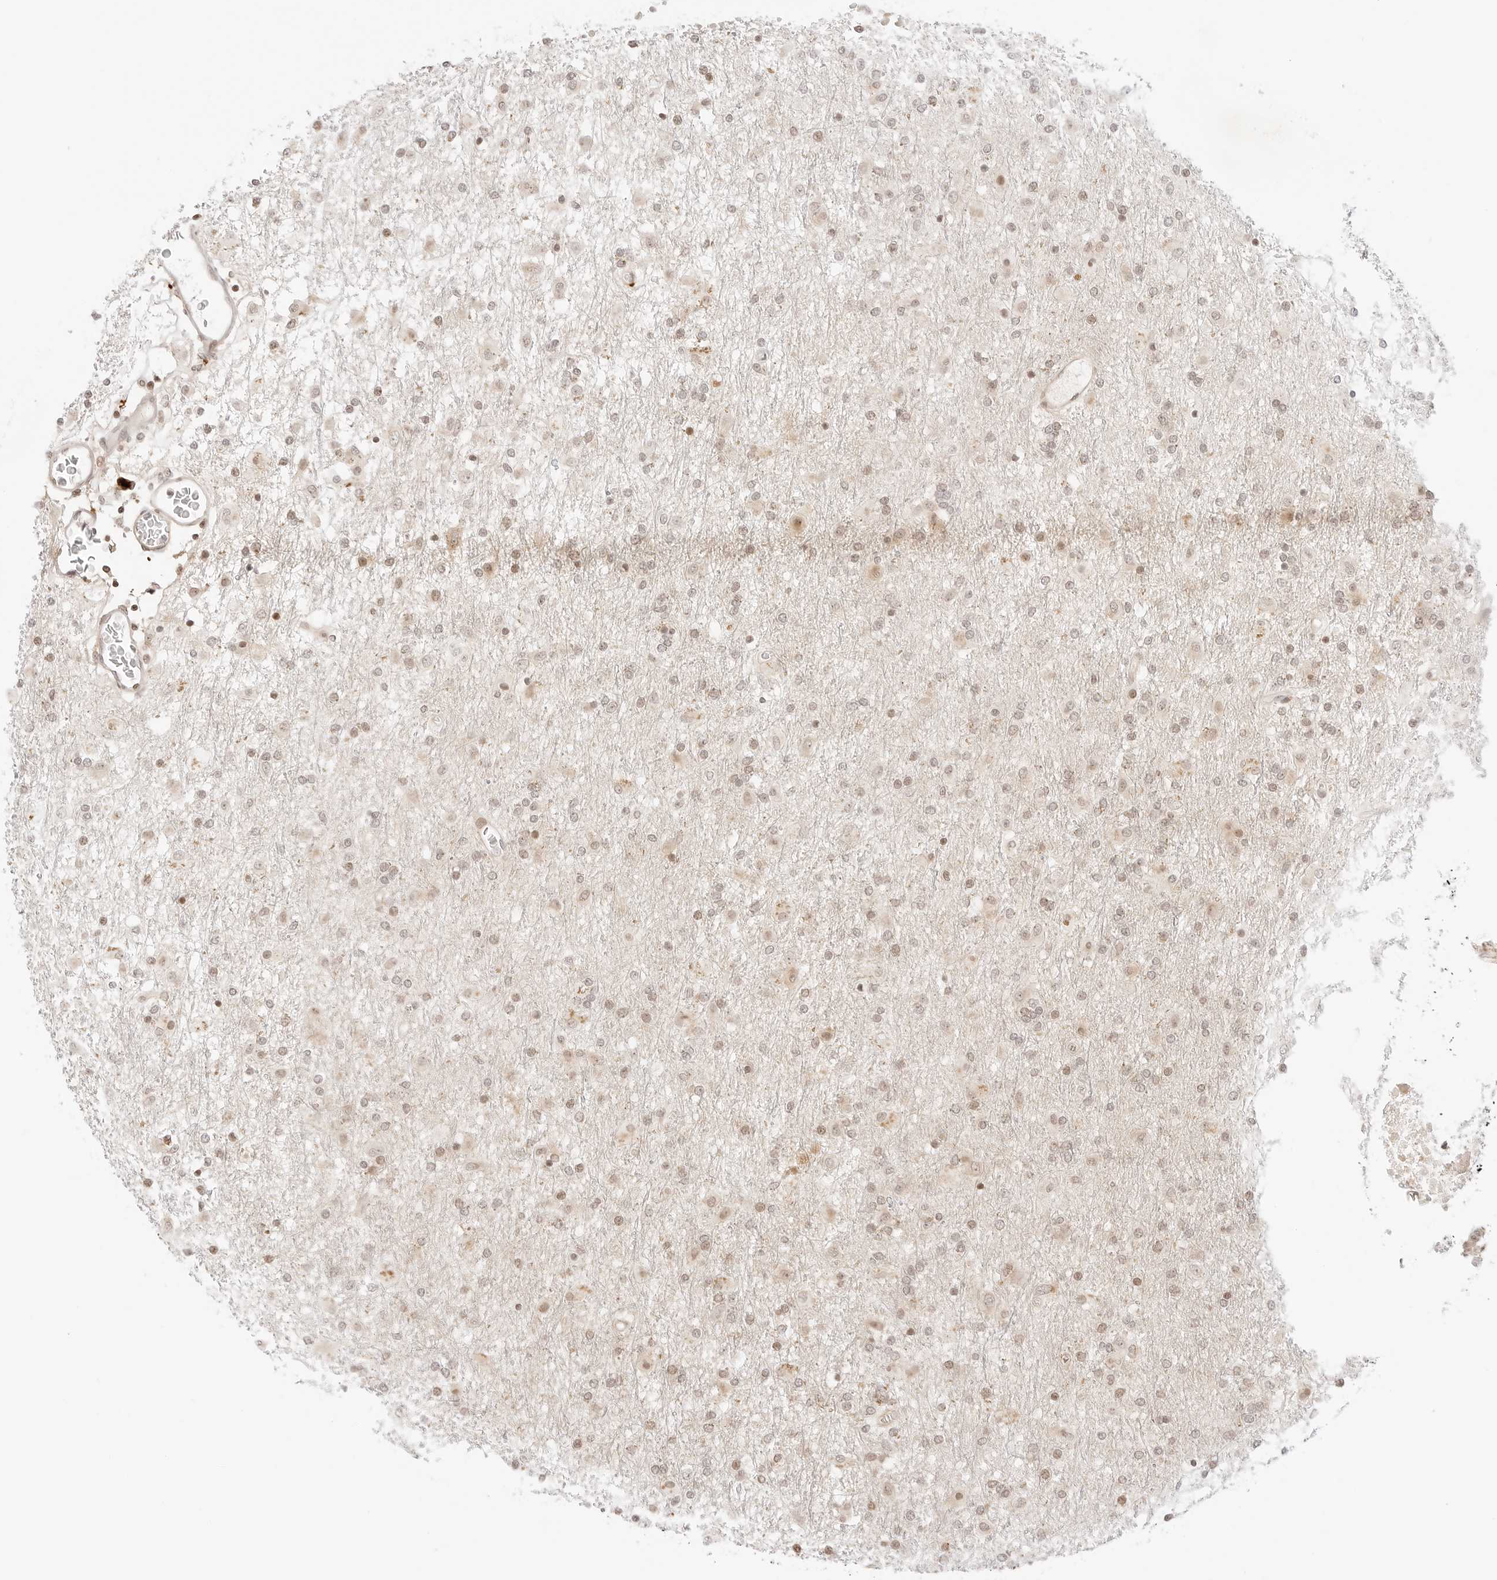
{"staining": {"intensity": "weak", "quantity": ">75%", "location": "nuclear"}, "tissue": "glioma", "cell_type": "Tumor cells", "image_type": "cancer", "snomed": [{"axis": "morphology", "description": "Glioma, malignant, Low grade"}, {"axis": "topography", "description": "Brain"}], "caption": "Malignant low-grade glioma stained with immunohistochemistry (IHC) displays weak nuclear staining in approximately >75% of tumor cells.", "gene": "RPS6KL1", "patient": {"sex": "male", "age": 65}}